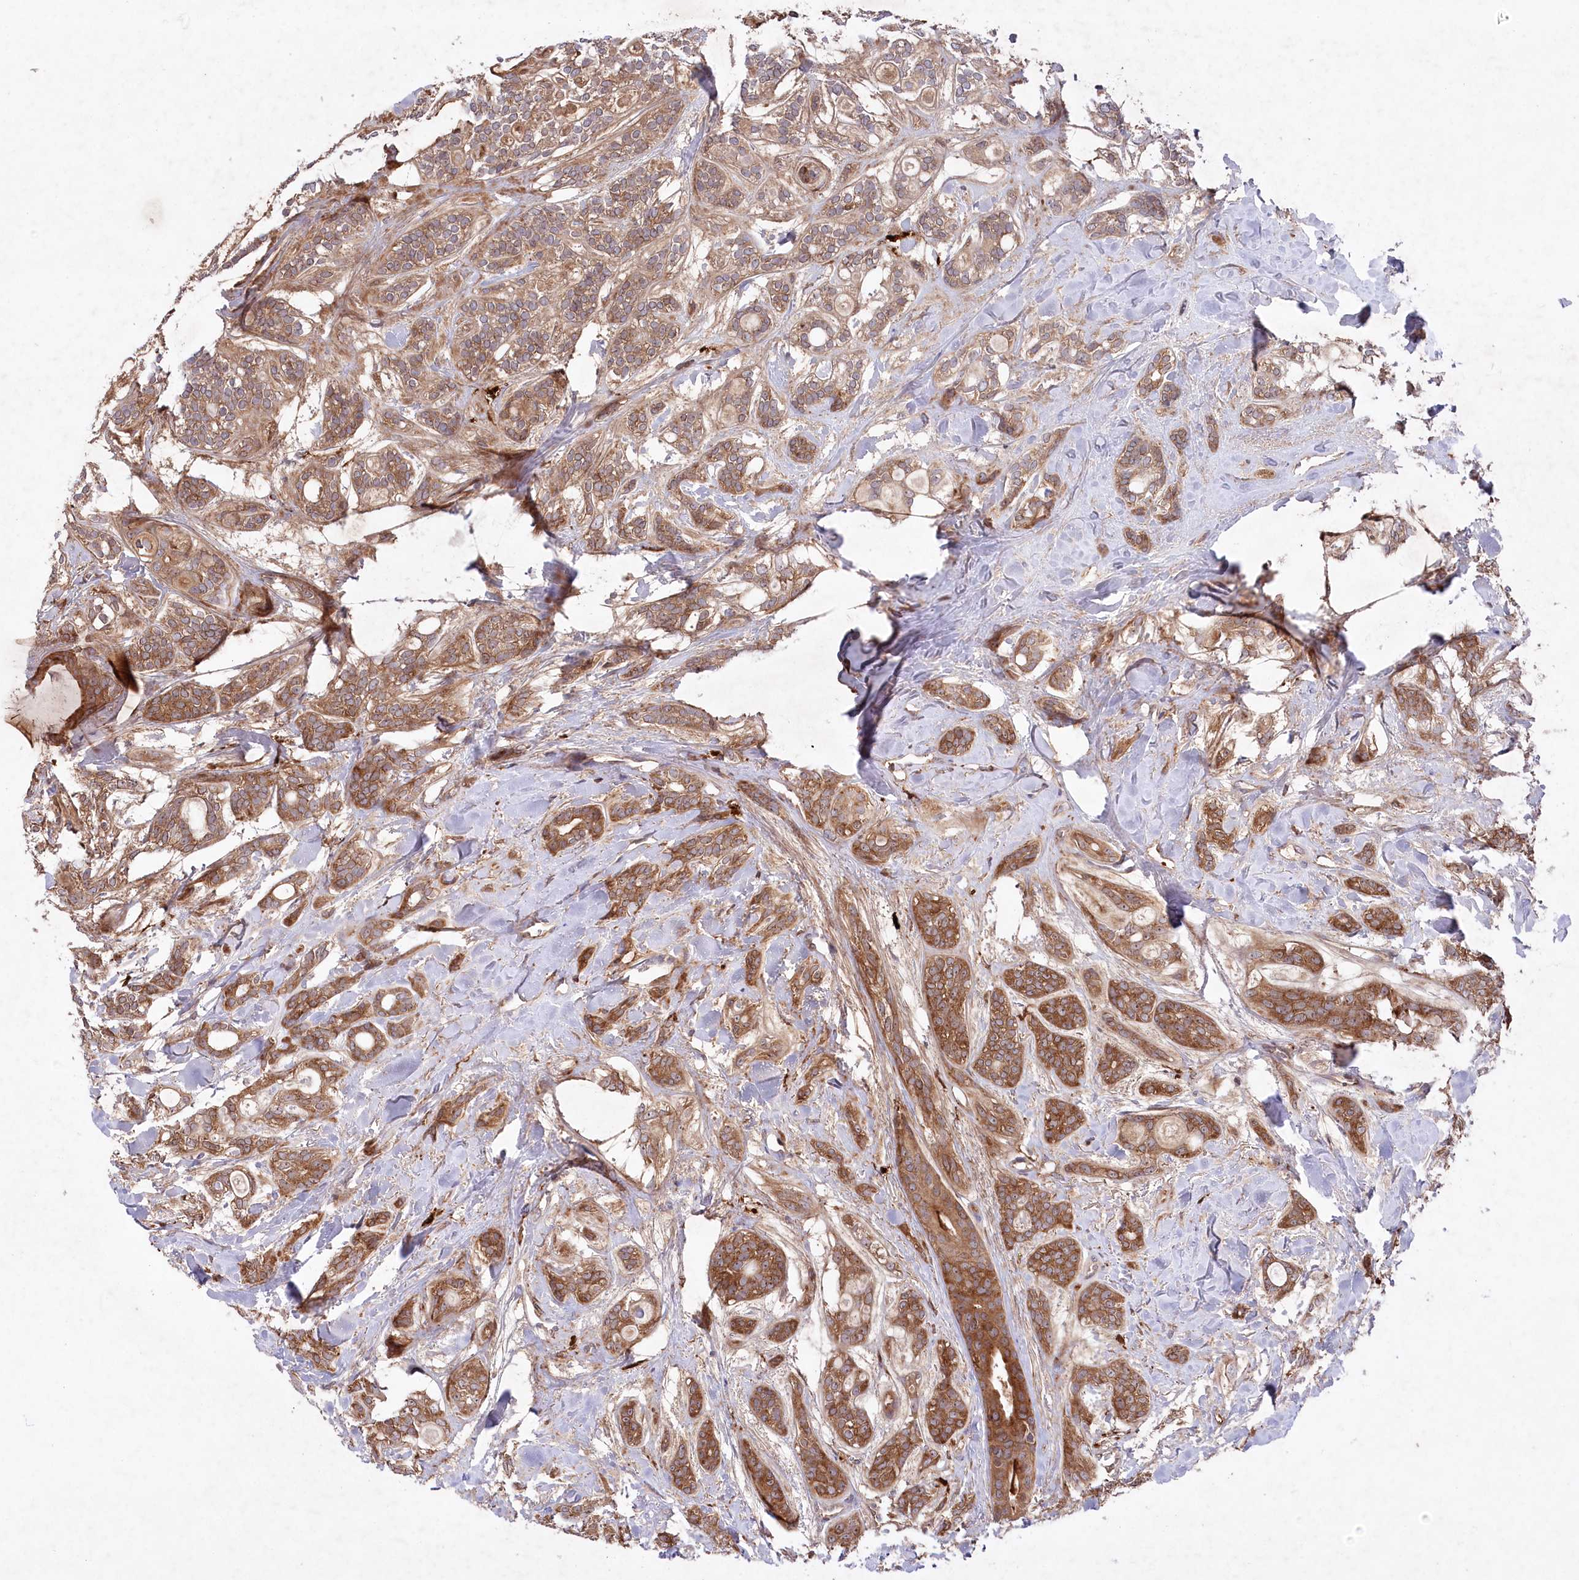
{"staining": {"intensity": "strong", "quantity": ">75%", "location": "cytoplasmic/membranous"}, "tissue": "head and neck cancer", "cell_type": "Tumor cells", "image_type": "cancer", "snomed": [{"axis": "morphology", "description": "Adenocarcinoma, NOS"}, {"axis": "topography", "description": "Head-Neck"}], "caption": "Immunohistochemistry (IHC) (DAB) staining of head and neck cancer shows strong cytoplasmic/membranous protein staining in about >75% of tumor cells. The protein is shown in brown color, while the nuclei are stained blue.", "gene": "PPP1R21", "patient": {"sex": "male", "age": 66}}